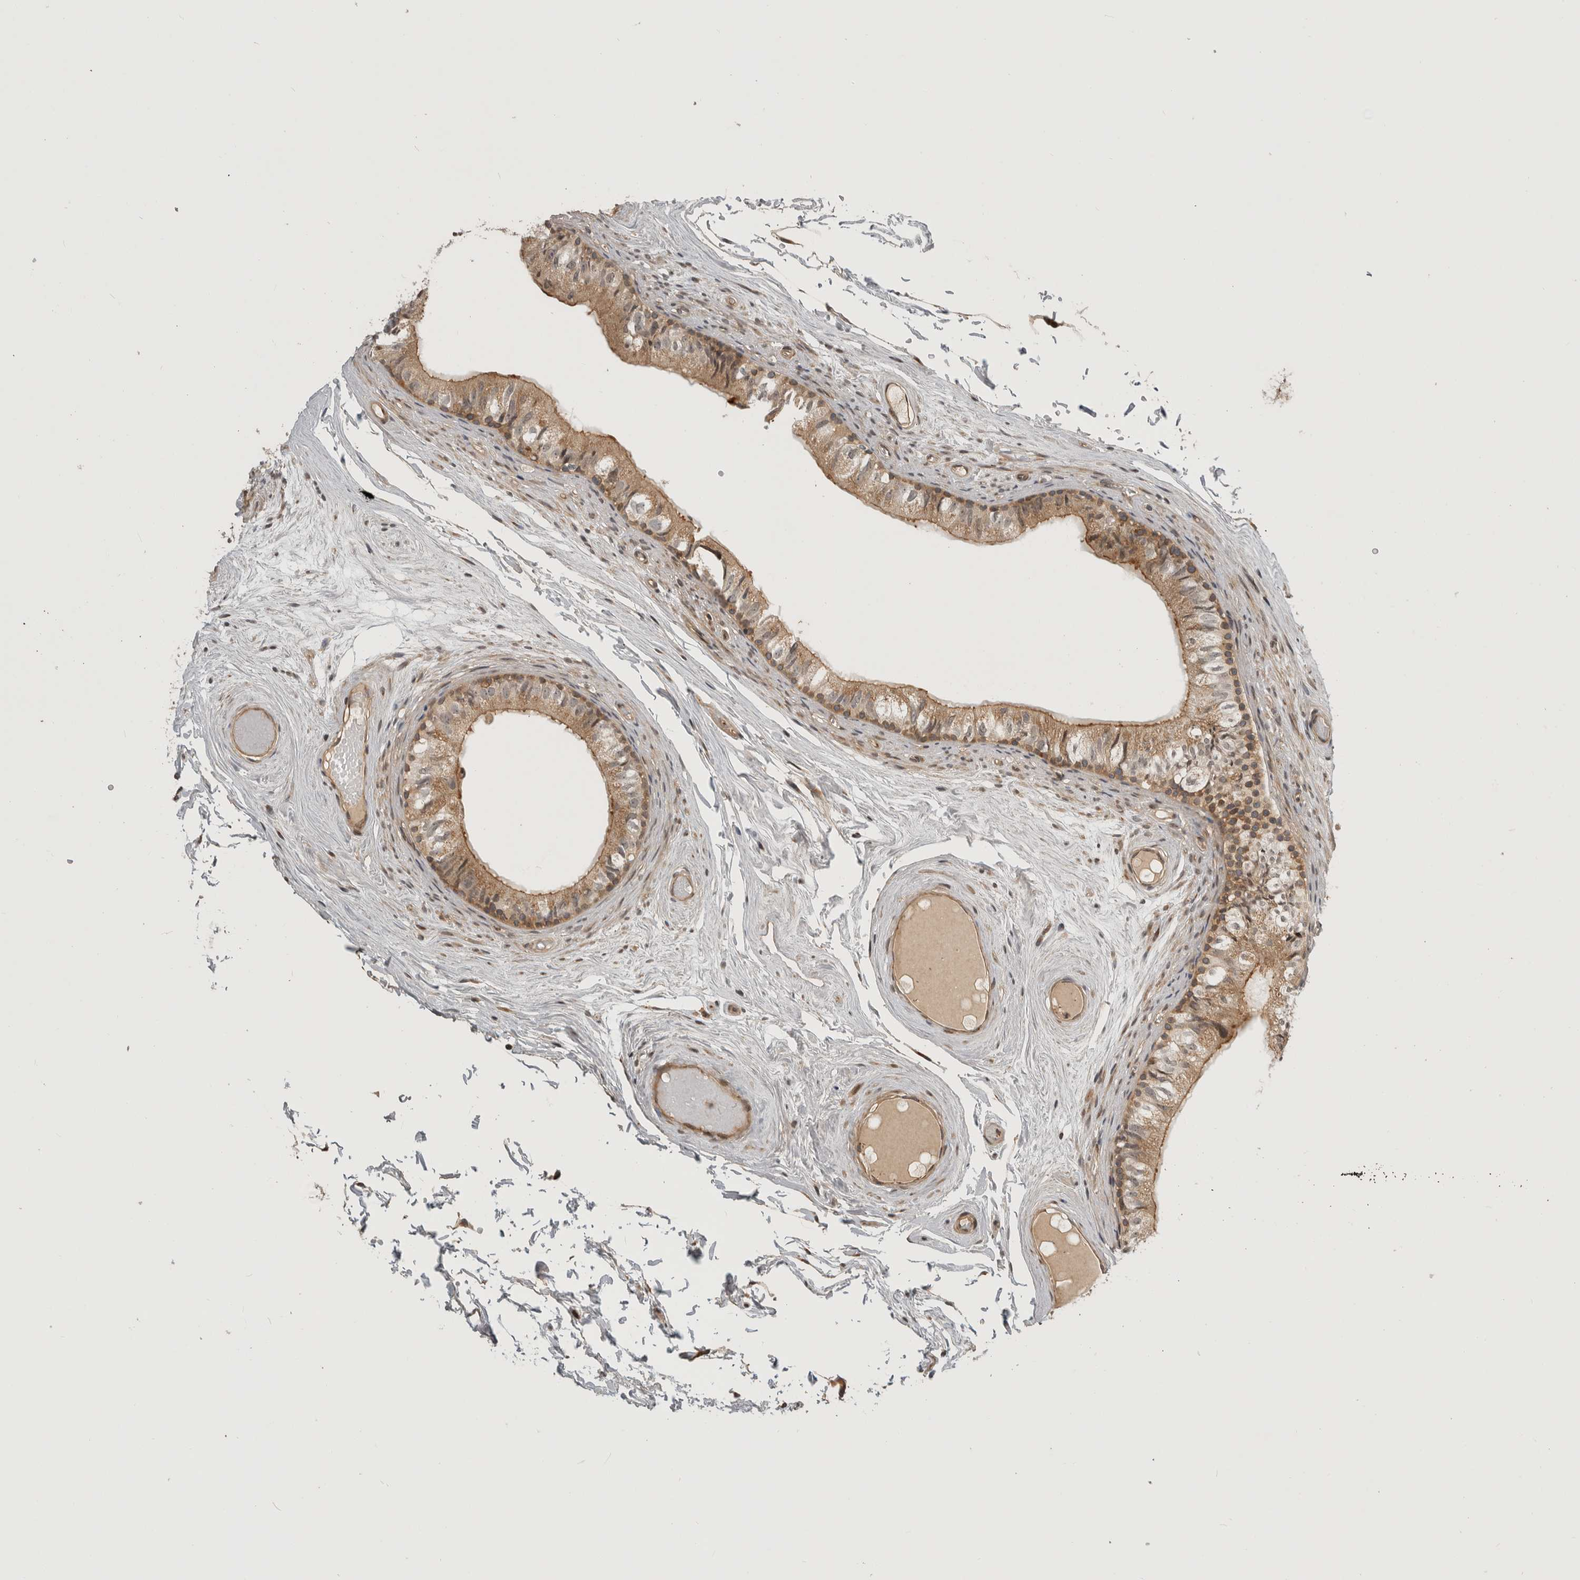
{"staining": {"intensity": "moderate", "quantity": ">75%", "location": "cytoplasmic/membranous"}, "tissue": "epididymis", "cell_type": "Glandular cells", "image_type": "normal", "snomed": [{"axis": "morphology", "description": "Normal tissue, NOS"}, {"axis": "topography", "description": "Epididymis"}], "caption": "Immunohistochemistry staining of benign epididymis, which demonstrates medium levels of moderate cytoplasmic/membranous expression in approximately >75% of glandular cells indicating moderate cytoplasmic/membranous protein staining. The staining was performed using DAB (brown) for protein detection and nuclei were counterstained in hematoxylin (blue).", "gene": "CUEDC1", "patient": {"sex": "male", "age": 79}}